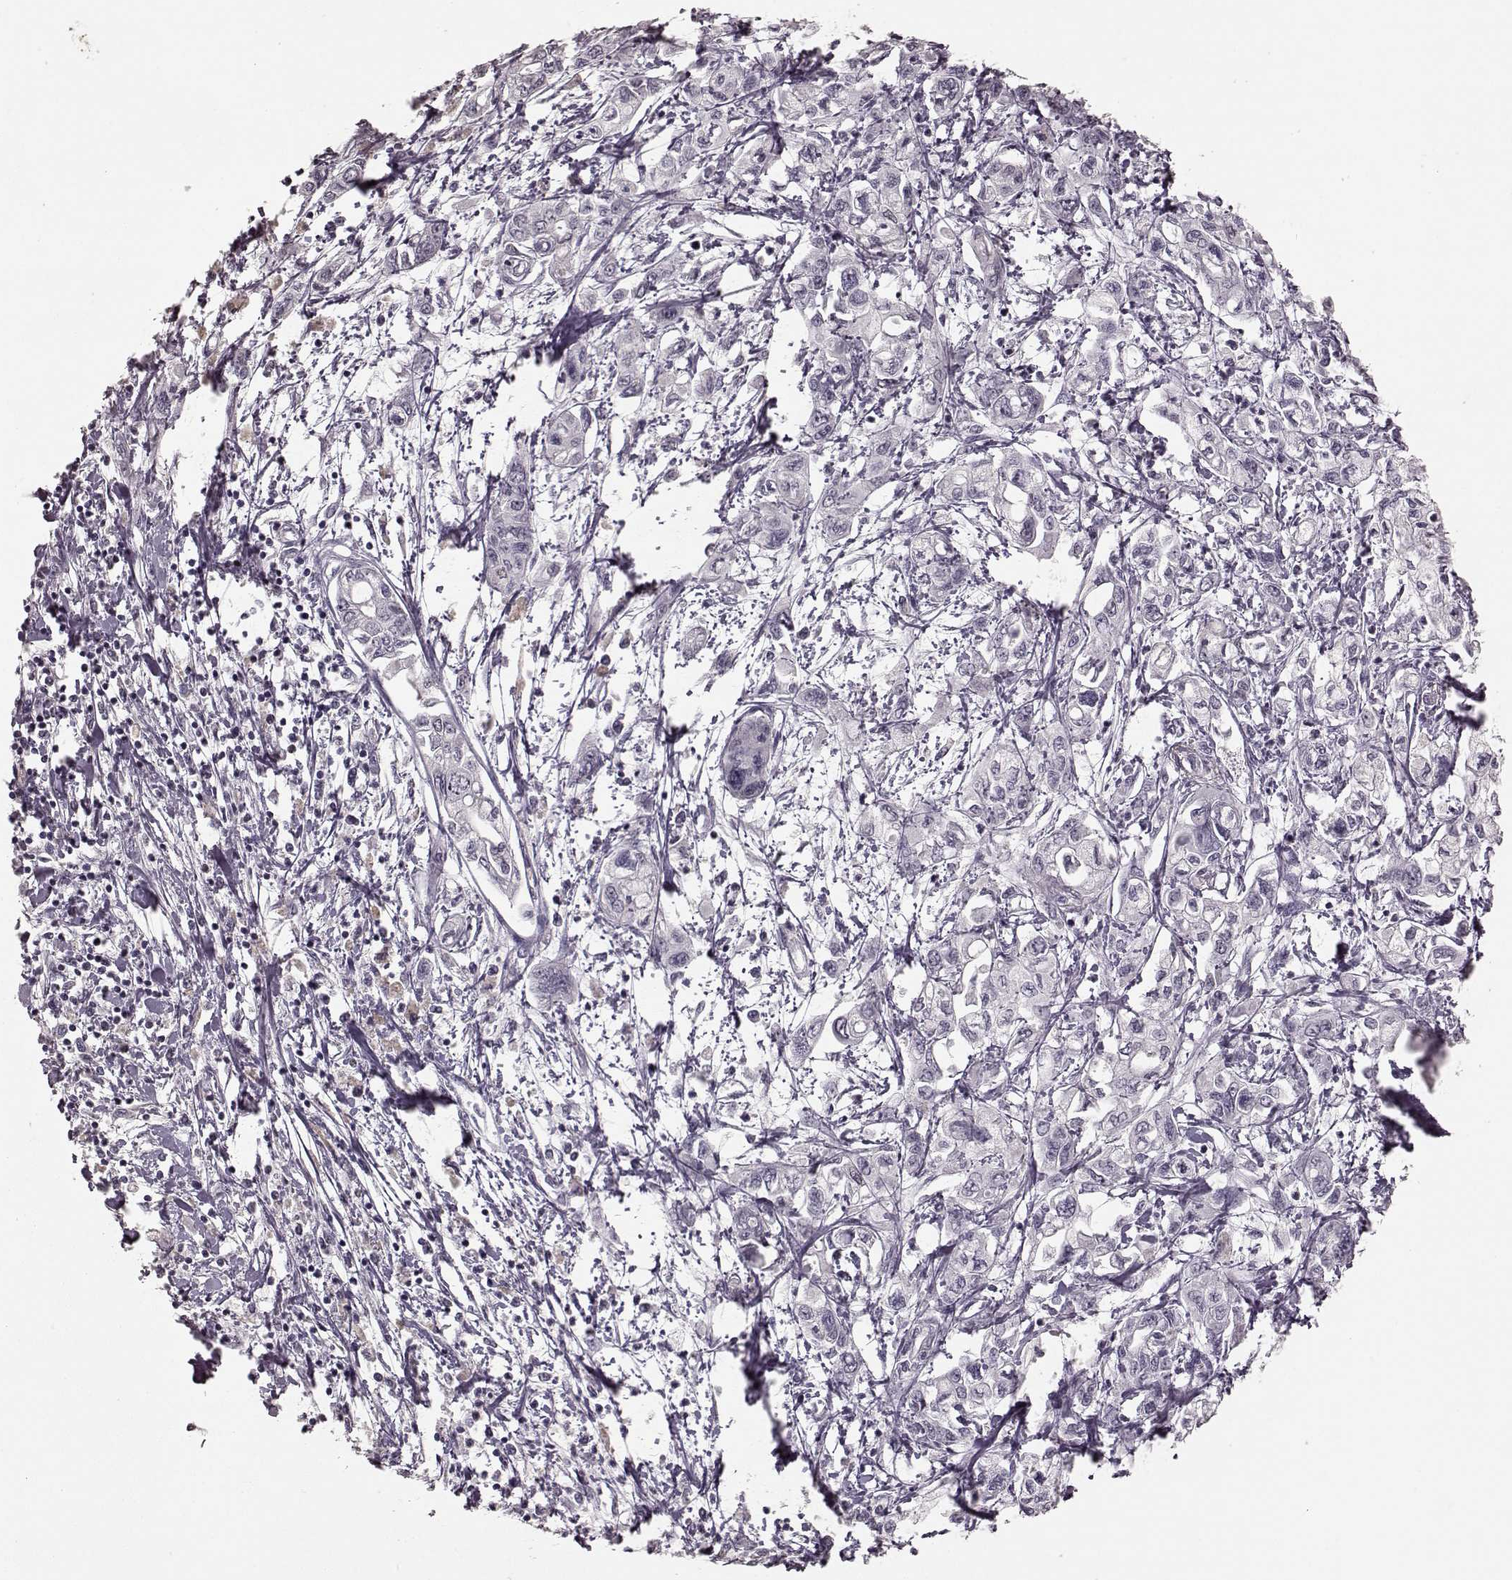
{"staining": {"intensity": "negative", "quantity": "none", "location": "none"}, "tissue": "pancreatic cancer", "cell_type": "Tumor cells", "image_type": "cancer", "snomed": [{"axis": "morphology", "description": "Adenocarcinoma, NOS"}, {"axis": "topography", "description": "Pancreas"}], "caption": "IHC of human adenocarcinoma (pancreatic) exhibits no positivity in tumor cells.", "gene": "CCNA2", "patient": {"sex": "male", "age": 54}}